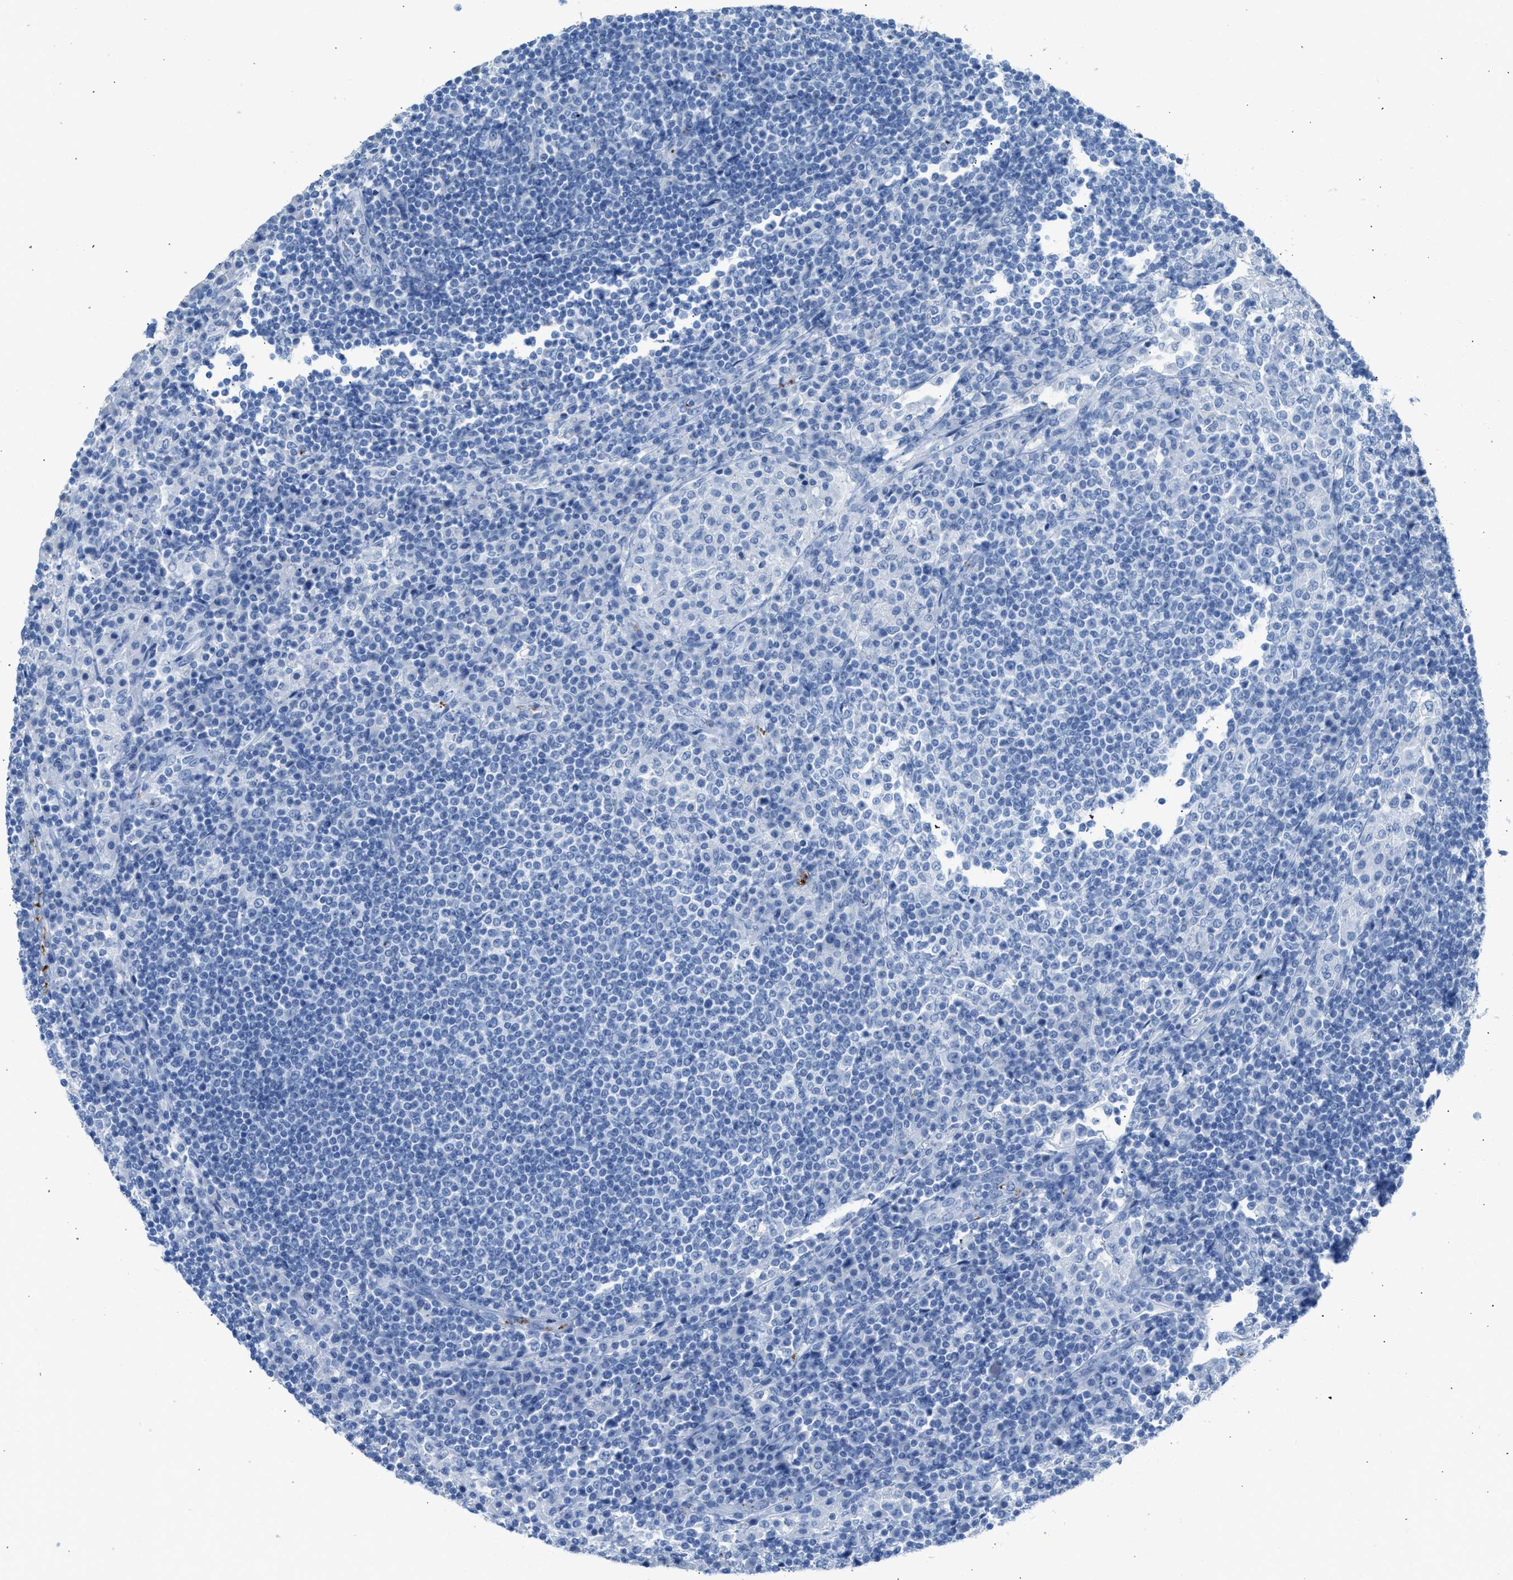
{"staining": {"intensity": "negative", "quantity": "none", "location": "none"}, "tissue": "lymph node", "cell_type": "Germinal center cells", "image_type": "normal", "snomed": [{"axis": "morphology", "description": "Normal tissue, NOS"}, {"axis": "topography", "description": "Lymph node"}], "caption": "Germinal center cells show no significant protein staining in benign lymph node. (Brightfield microscopy of DAB (3,3'-diaminobenzidine) immunohistochemistry at high magnification).", "gene": "FAIM2", "patient": {"sex": "female", "age": 53}}